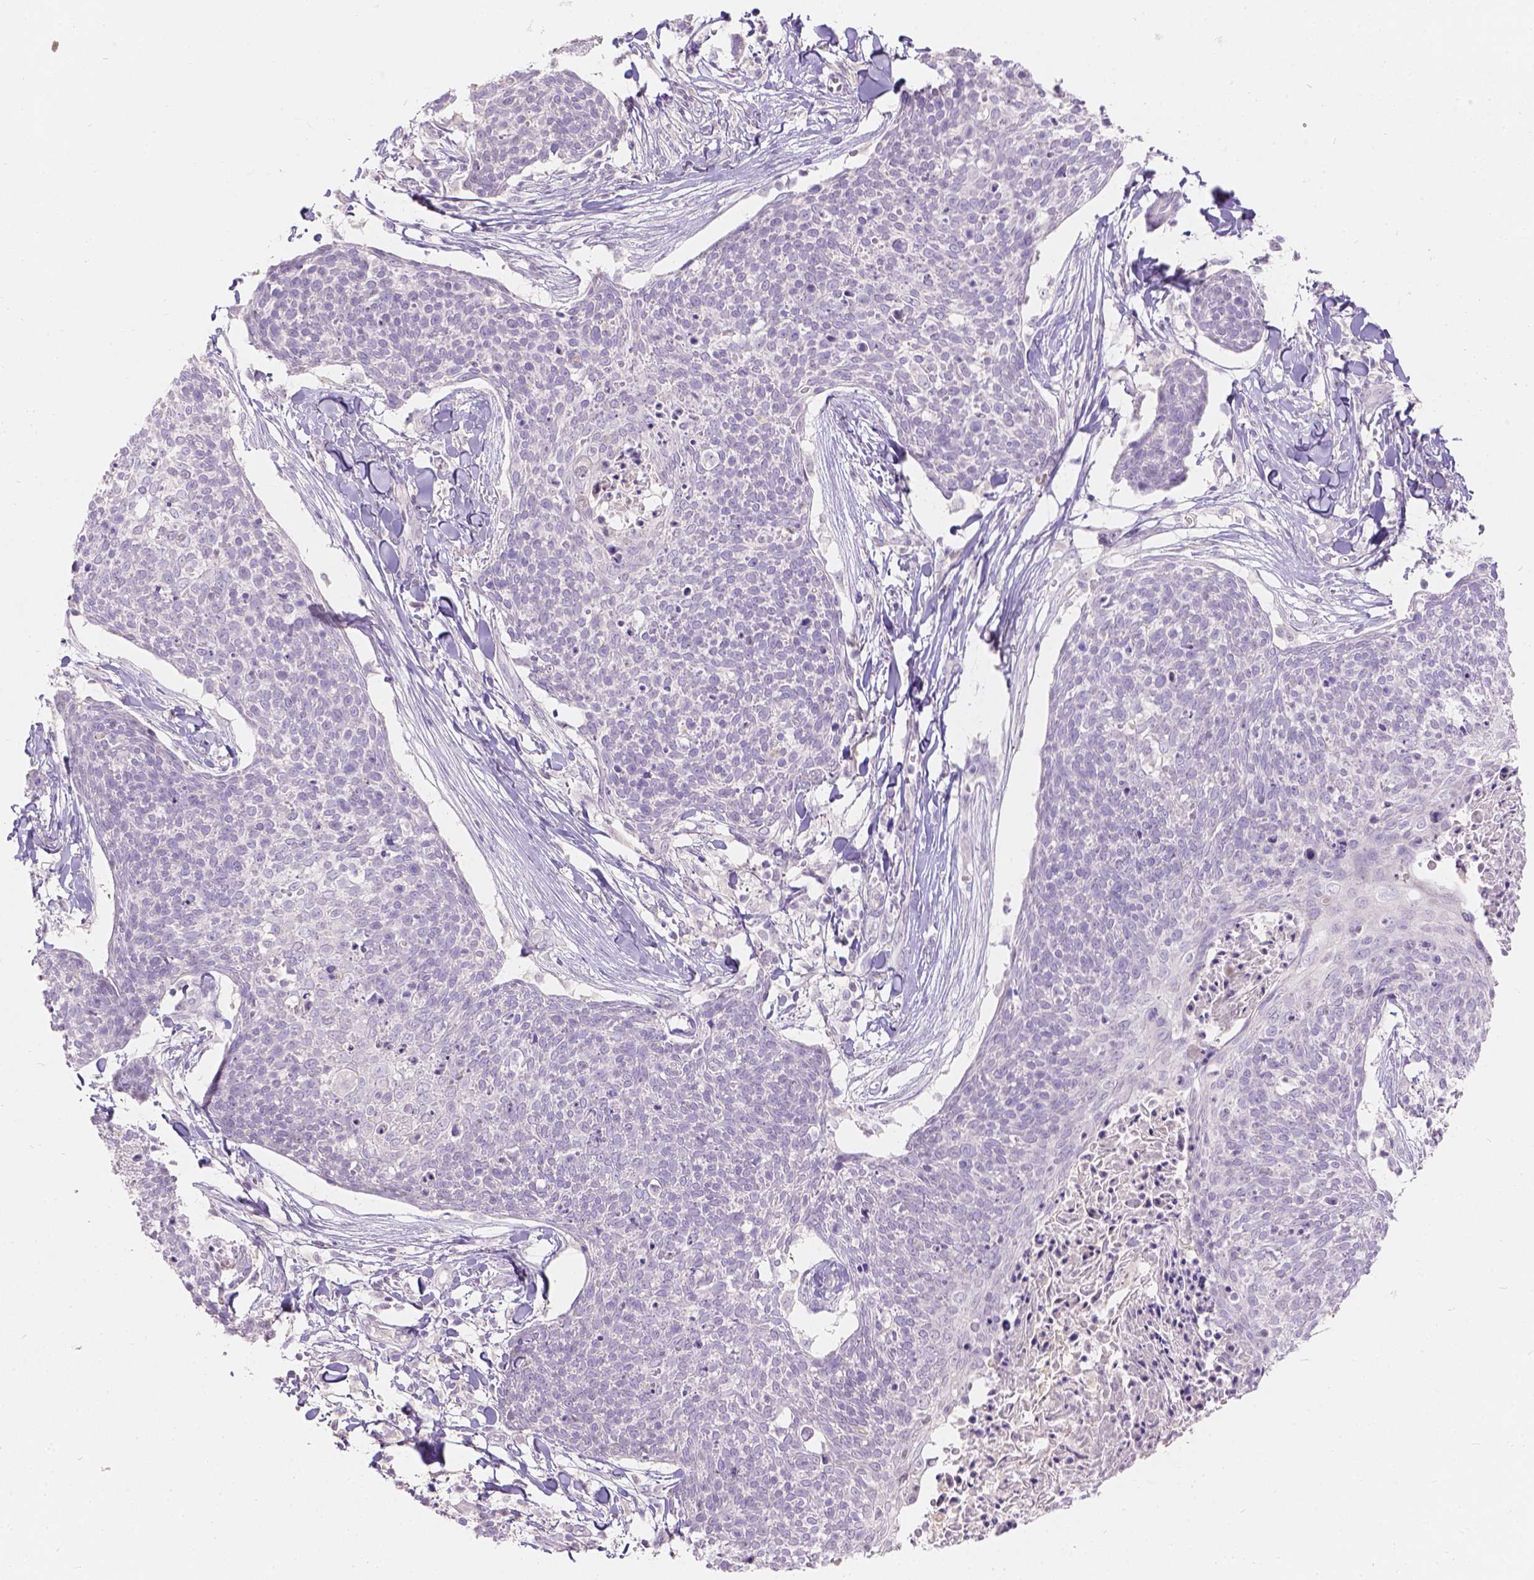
{"staining": {"intensity": "negative", "quantity": "none", "location": "none"}, "tissue": "skin cancer", "cell_type": "Tumor cells", "image_type": "cancer", "snomed": [{"axis": "morphology", "description": "Squamous cell carcinoma, NOS"}, {"axis": "topography", "description": "Skin"}, {"axis": "topography", "description": "Vulva"}], "caption": "DAB (3,3'-diaminobenzidine) immunohistochemical staining of squamous cell carcinoma (skin) displays no significant positivity in tumor cells.", "gene": "DCAF4L1", "patient": {"sex": "female", "age": 75}}